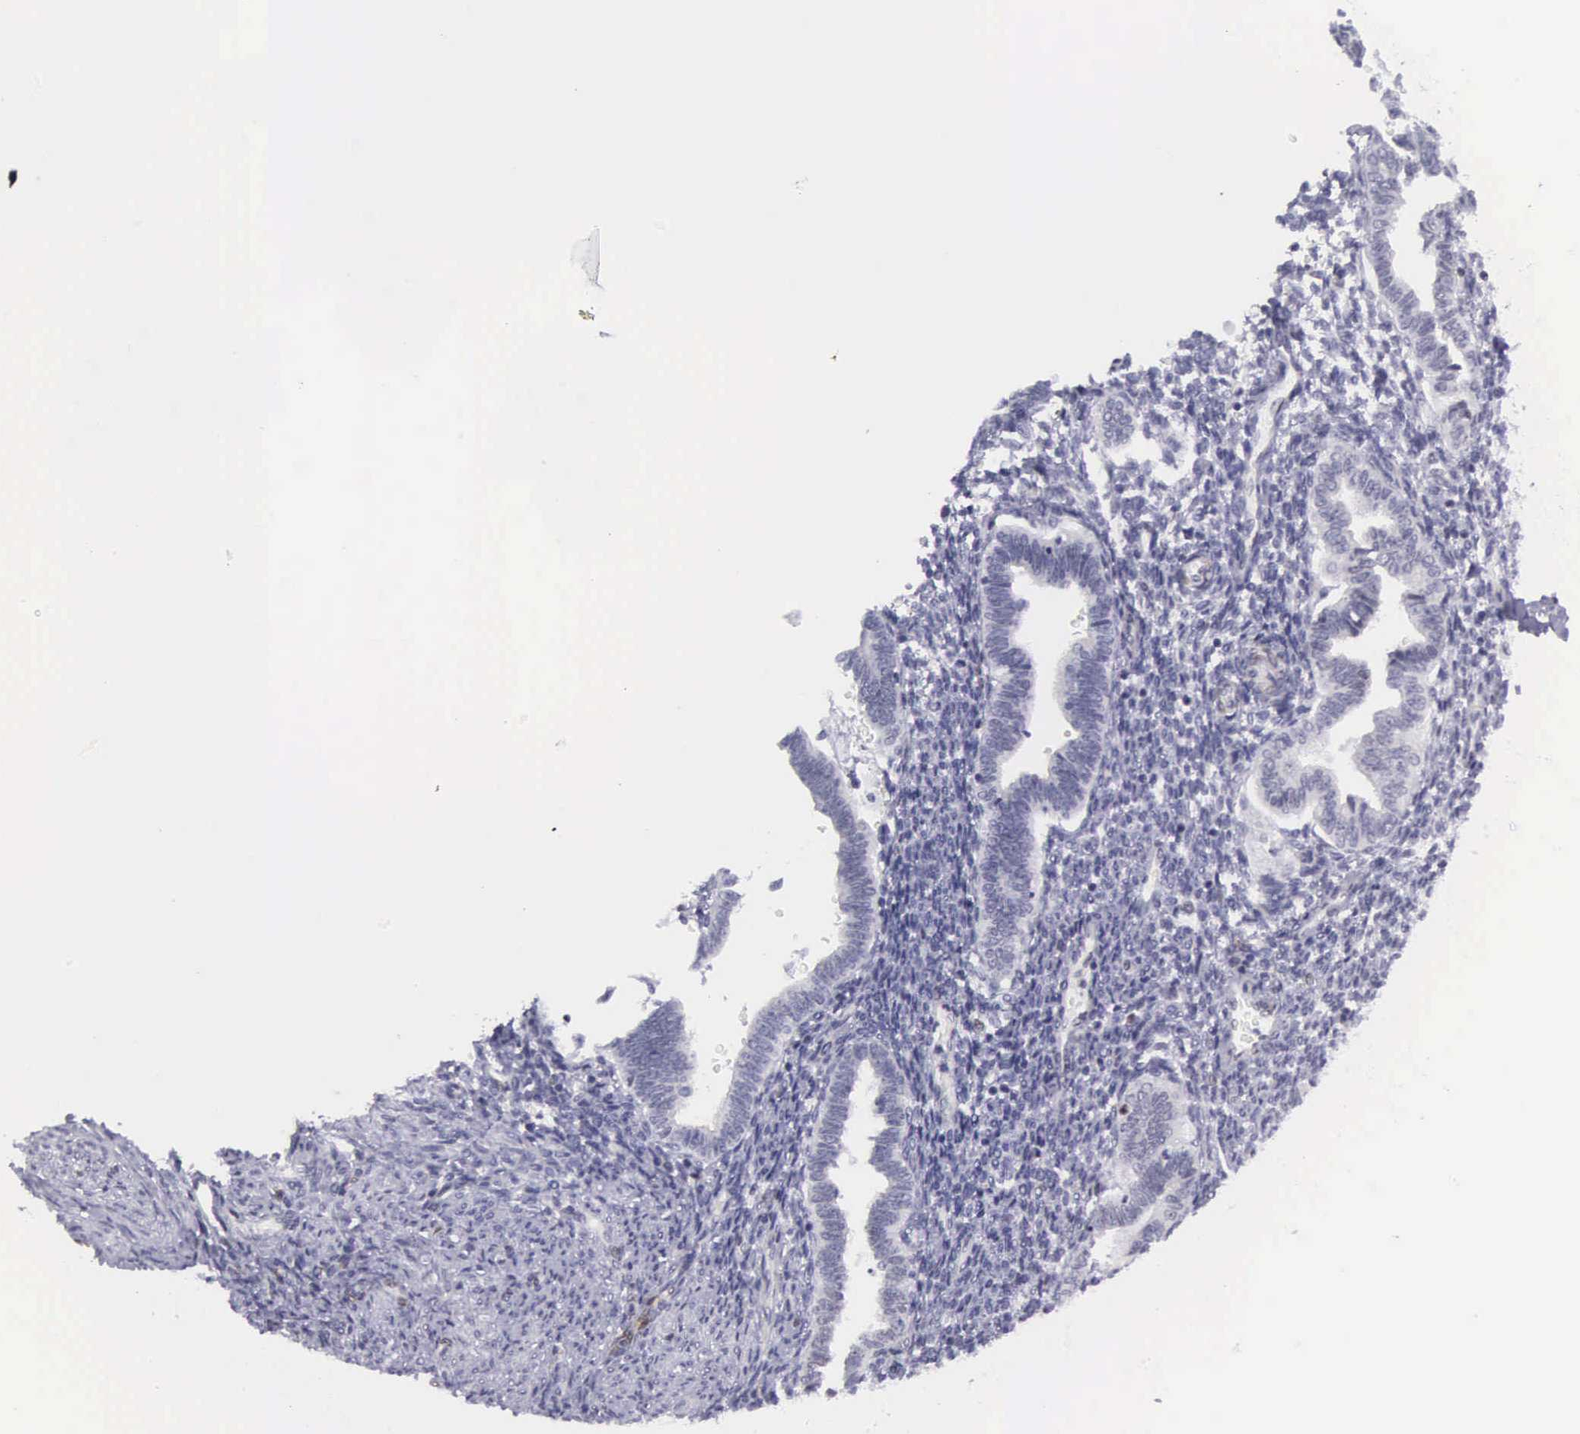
{"staining": {"intensity": "negative", "quantity": "none", "location": "none"}, "tissue": "endometrium", "cell_type": "Cells in endometrial stroma", "image_type": "normal", "snomed": [{"axis": "morphology", "description": "Normal tissue, NOS"}, {"axis": "topography", "description": "Endometrium"}], "caption": "The immunohistochemistry micrograph has no significant positivity in cells in endometrial stroma of endometrium. (DAB IHC, high magnification).", "gene": "ETV6", "patient": {"sex": "female", "age": 36}}